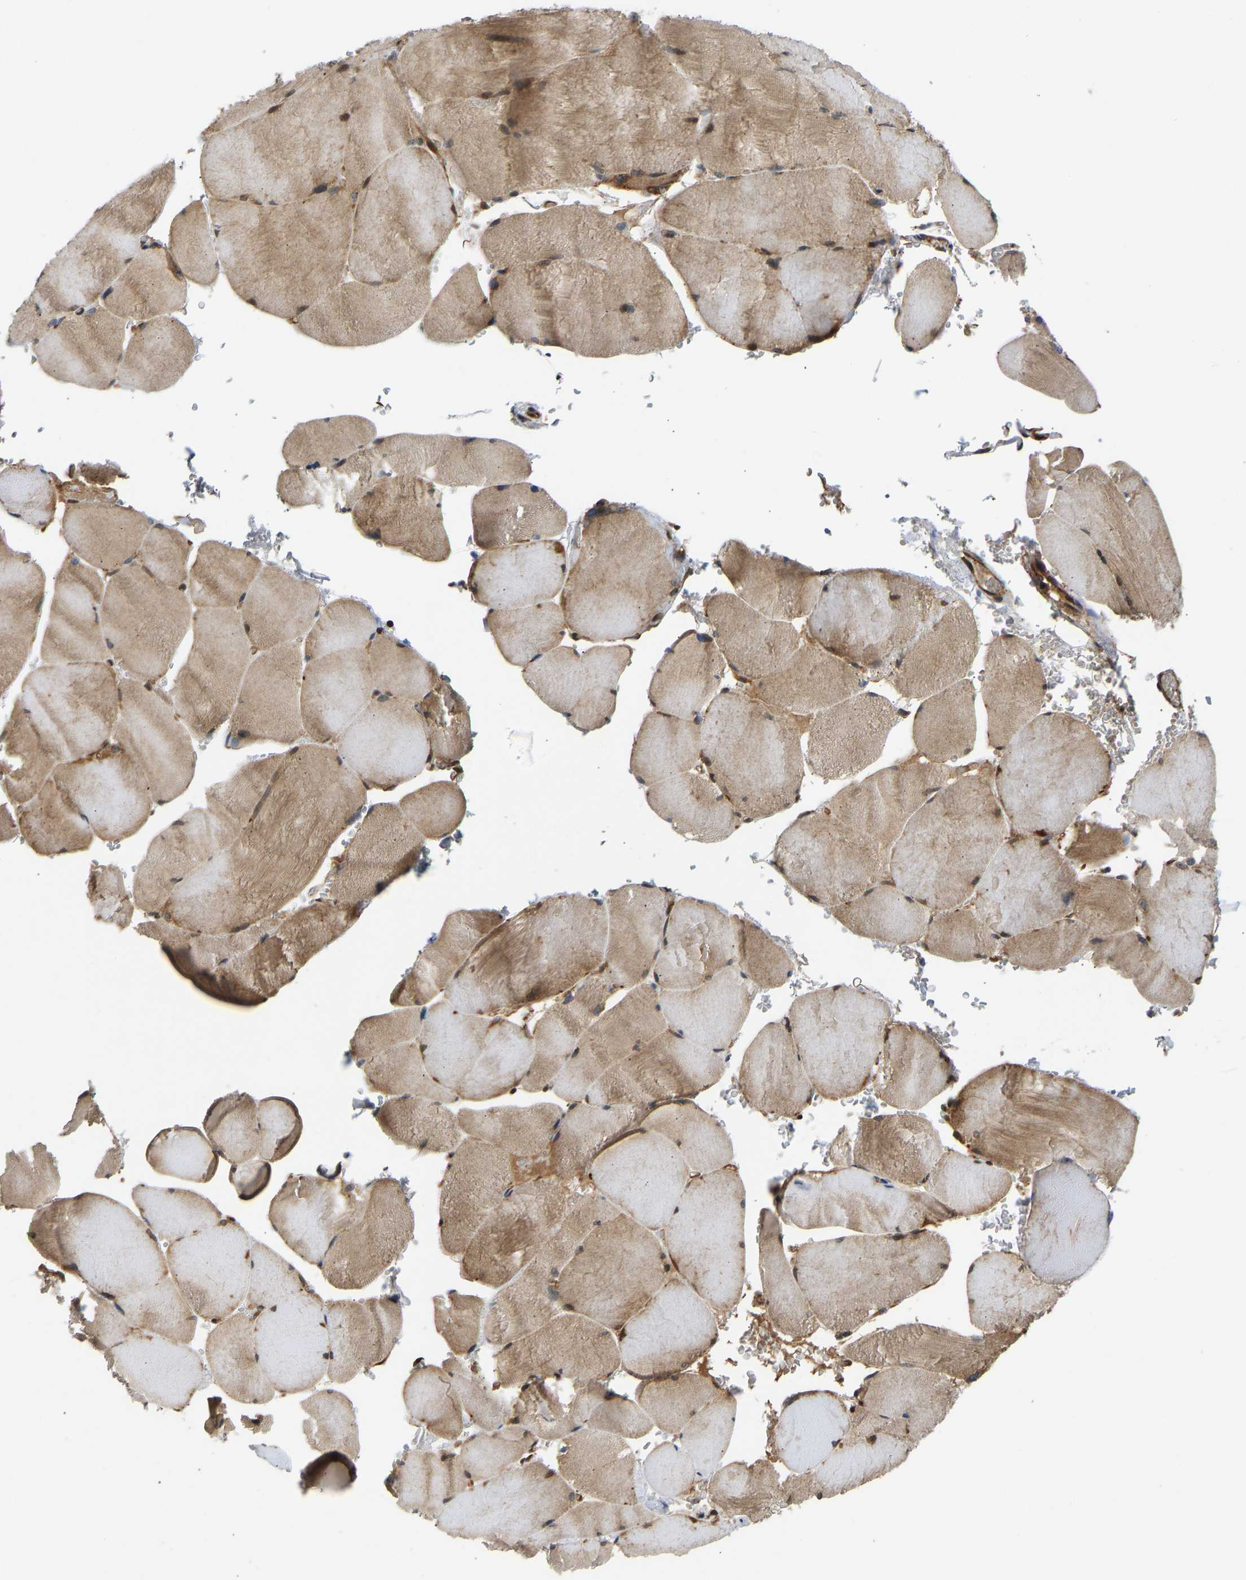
{"staining": {"intensity": "moderate", "quantity": "25%-75%", "location": "cytoplasmic/membranous"}, "tissue": "skeletal muscle", "cell_type": "Myocytes", "image_type": "normal", "snomed": [{"axis": "morphology", "description": "Normal tissue, NOS"}, {"axis": "topography", "description": "Skin"}, {"axis": "topography", "description": "Skeletal muscle"}], "caption": "Moderate cytoplasmic/membranous positivity is seen in approximately 25%-75% of myocytes in benign skeletal muscle.", "gene": "RASGRF2", "patient": {"sex": "male", "age": 83}}